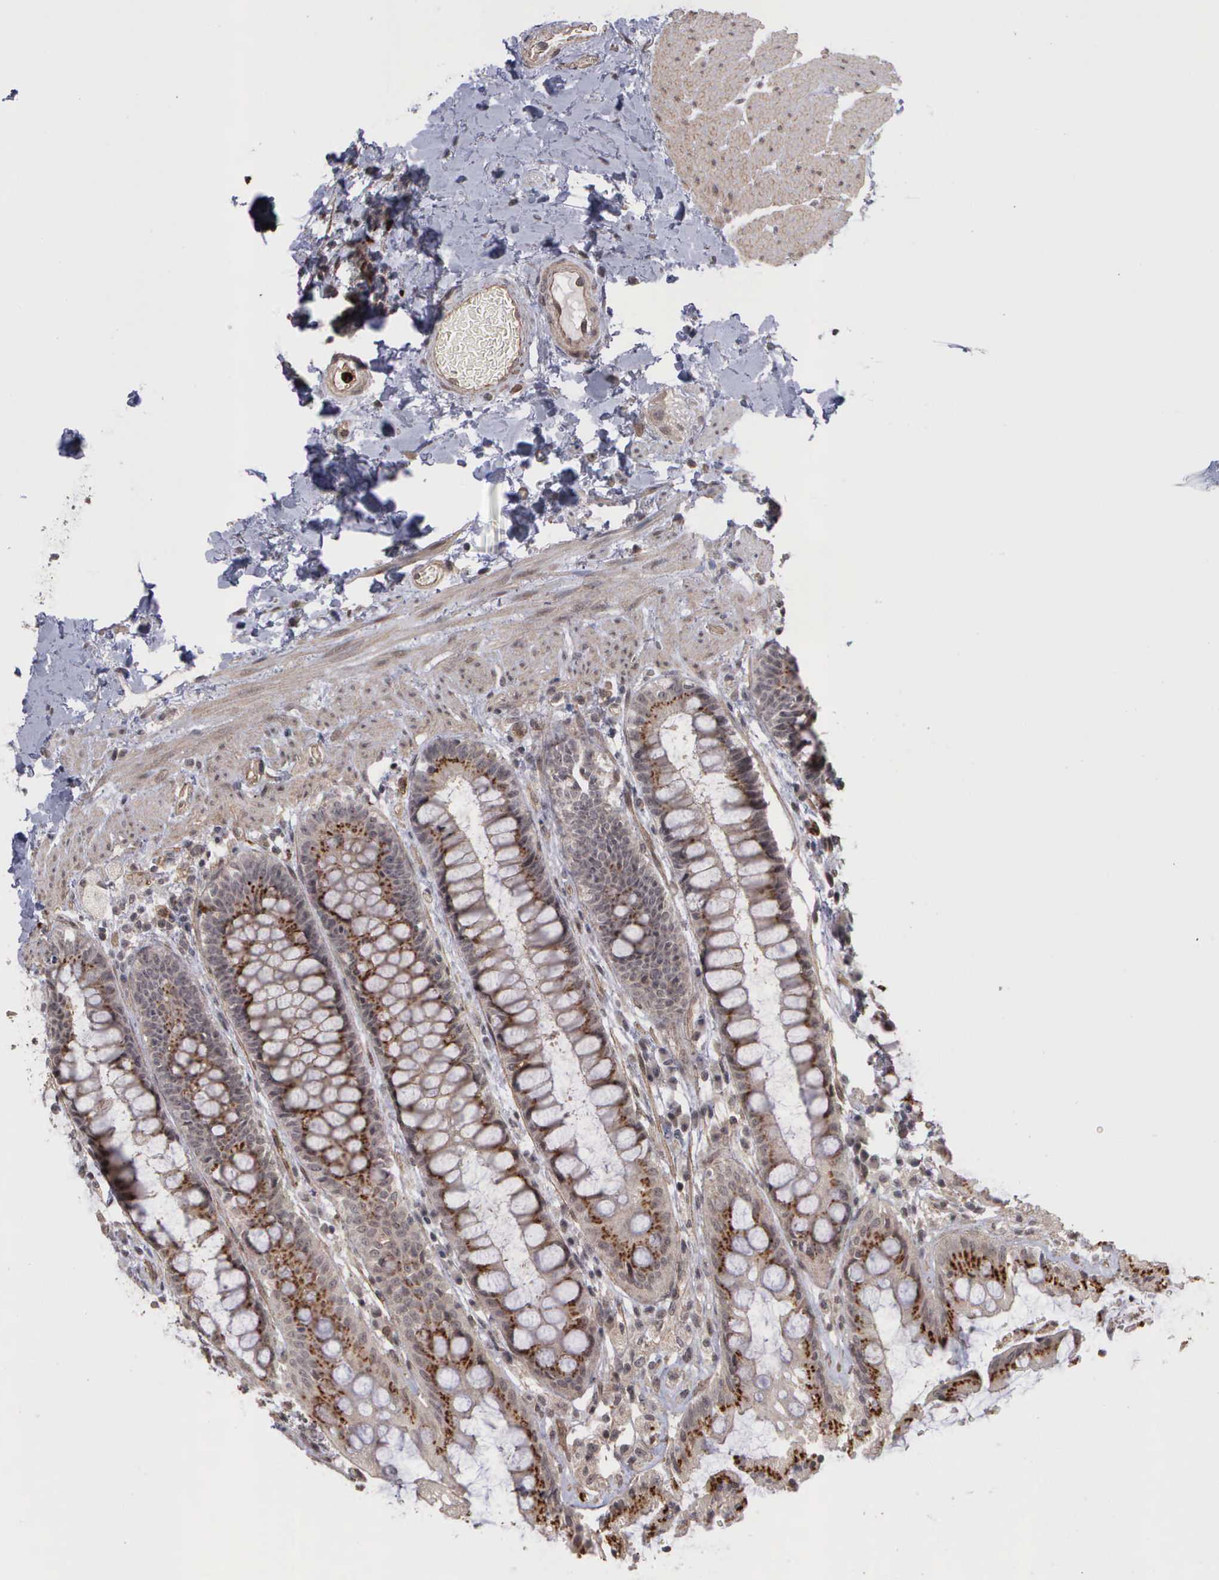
{"staining": {"intensity": "strong", "quantity": ">75%", "location": "cytoplasmic/membranous"}, "tissue": "rectum", "cell_type": "Glandular cells", "image_type": "normal", "snomed": [{"axis": "morphology", "description": "Normal tissue, NOS"}, {"axis": "topography", "description": "Rectum"}], "caption": "Strong cytoplasmic/membranous protein positivity is seen in approximately >75% of glandular cells in rectum.", "gene": "MMP9", "patient": {"sex": "female", "age": 46}}